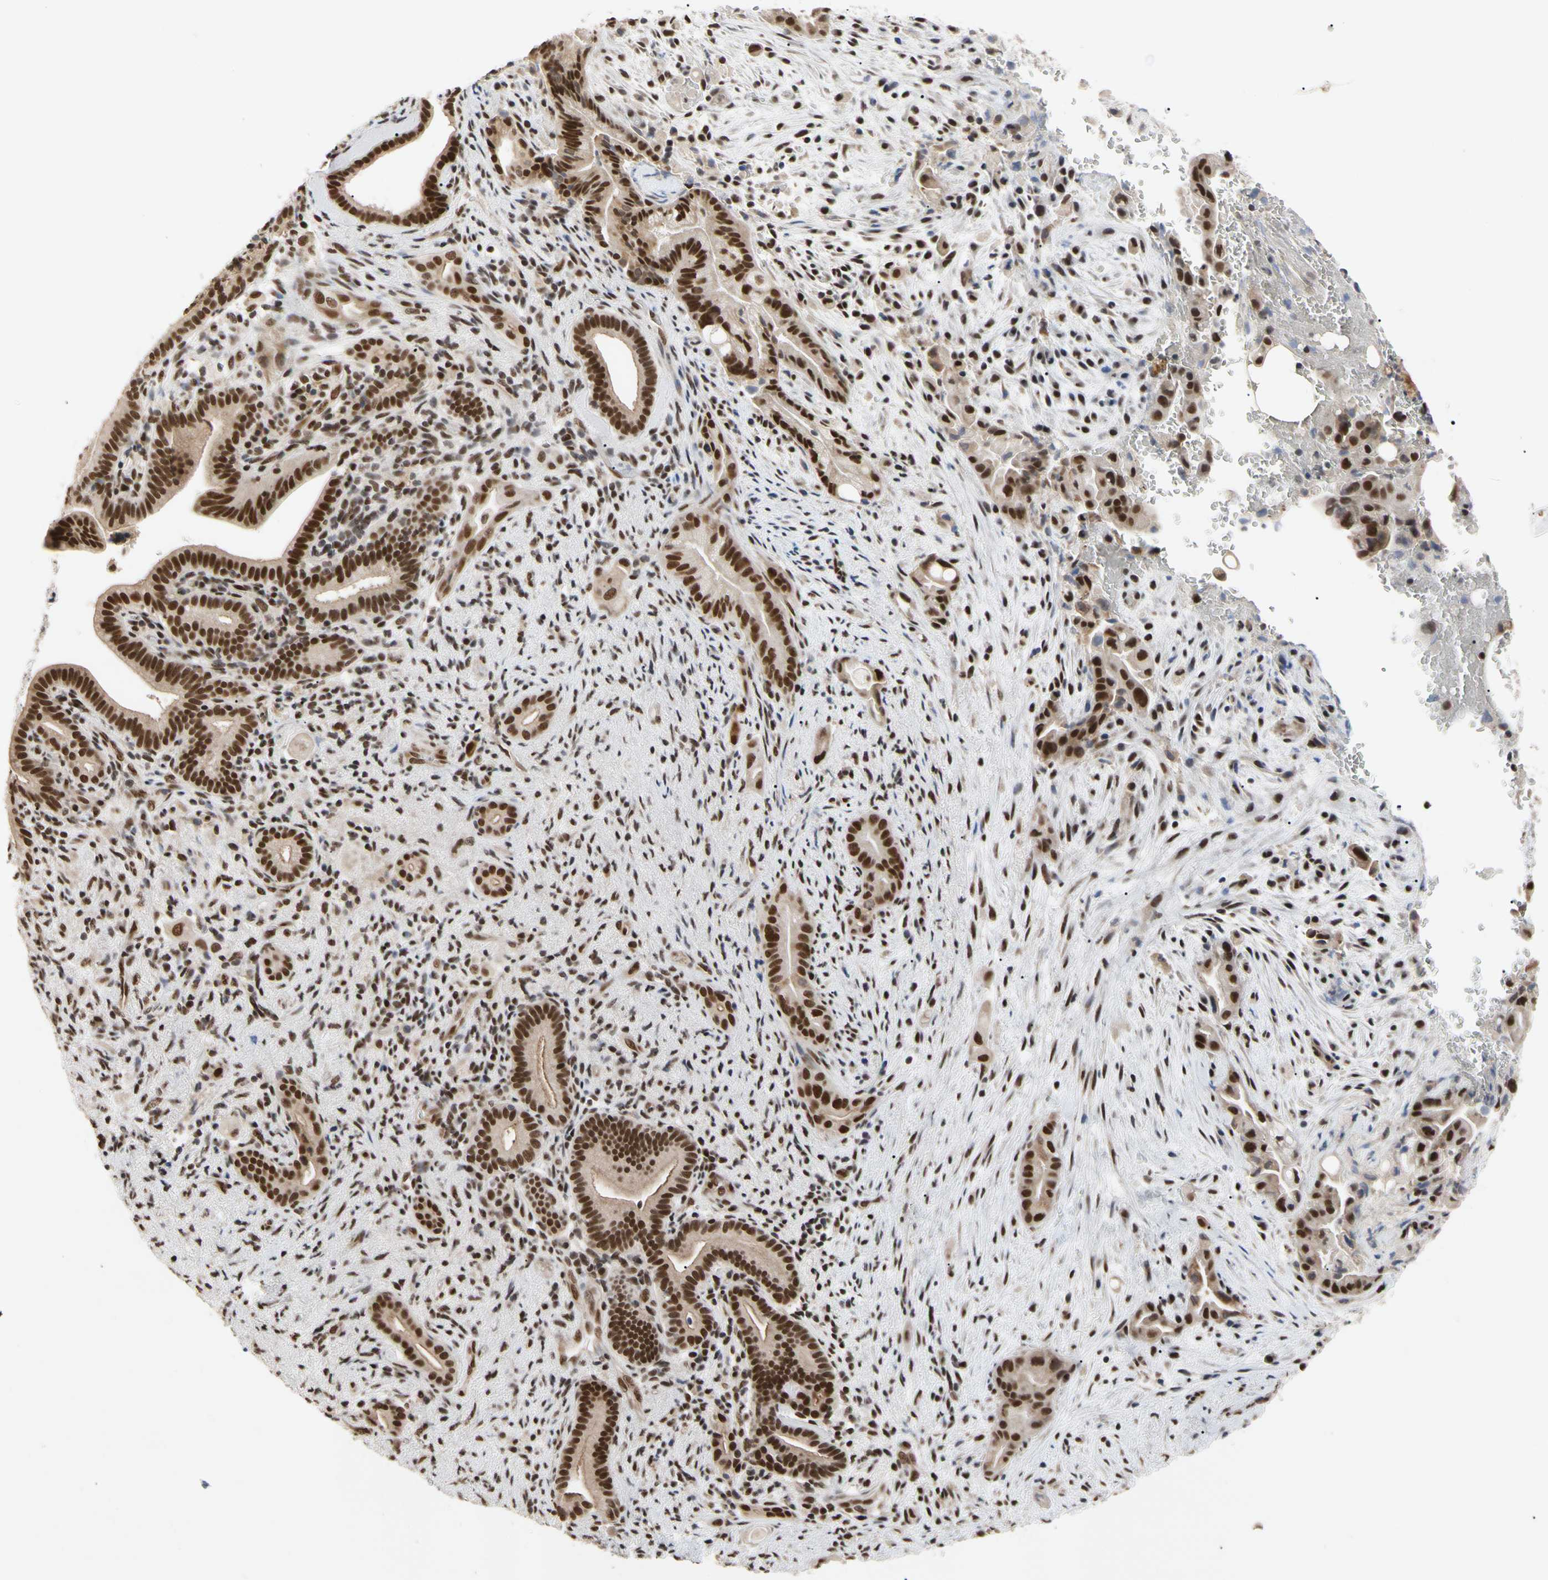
{"staining": {"intensity": "strong", "quantity": ">75%", "location": "nuclear"}, "tissue": "liver cancer", "cell_type": "Tumor cells", "image_type": "cancer", "snomed": [{"axis": "morphology", "description": "Cholangiocarcinoma"}, {"axis": "topography", "description": "Liver"}], "caption": "Protein expression by immunohistochemistry (IHC) displays strong nuclear positivity in approximately >75% of tumor cells in liver cholangiocarcinoma.", "gene": "FAM98B", "patient": {"sex": "female", "age": 68}}